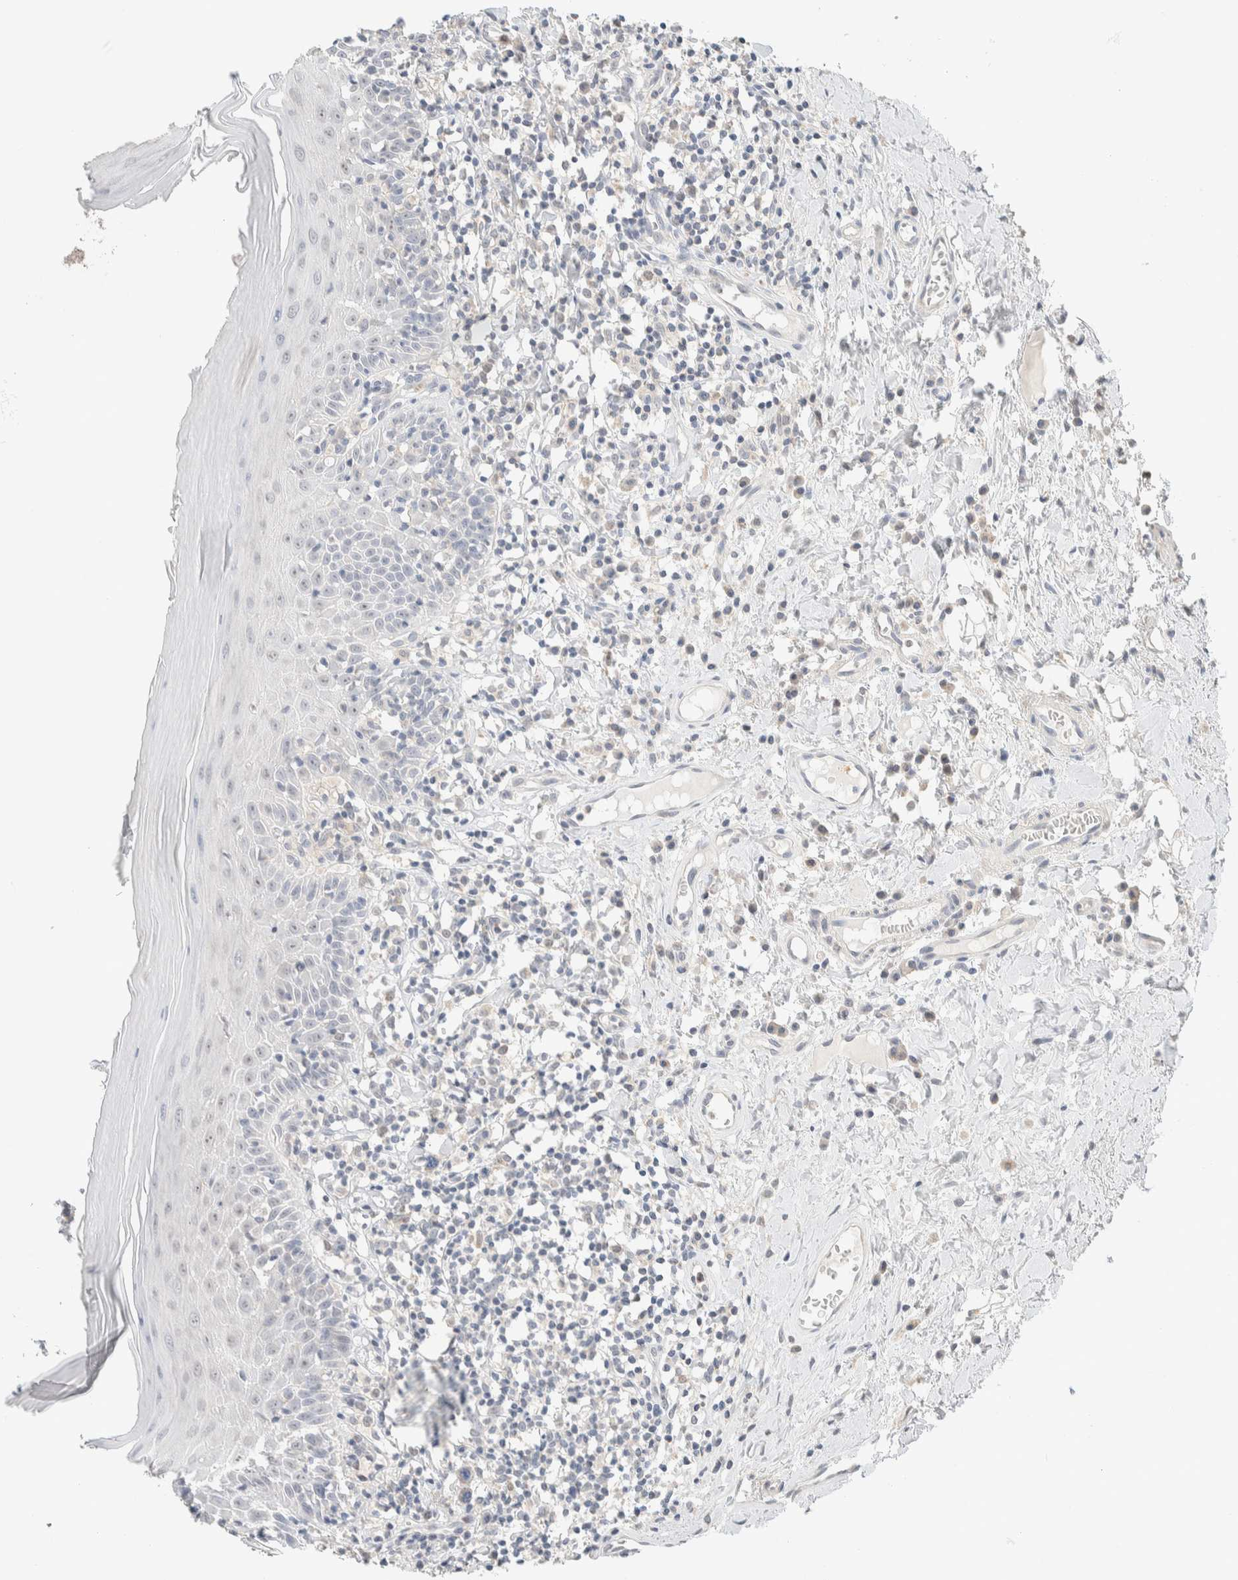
{"staining": {"intensity": "negative", "quantity": "none", "location": "none"}, "tissue": "oral mucosa", "cell_type": "Squamous epithelial cells", "image_type": "normal", "snomed": [{"axis": "morphology", "description": "Normal tissue, NOS"}, {"axis": "topography", "description": "Oral tissue"}], "caption": "This is an IHC micrograph of benign human oral mucosa. There is no positivity in squamous epithelial cells.", "gene": "HDHD3", "patient": {"sex": "male", "age": 82}}